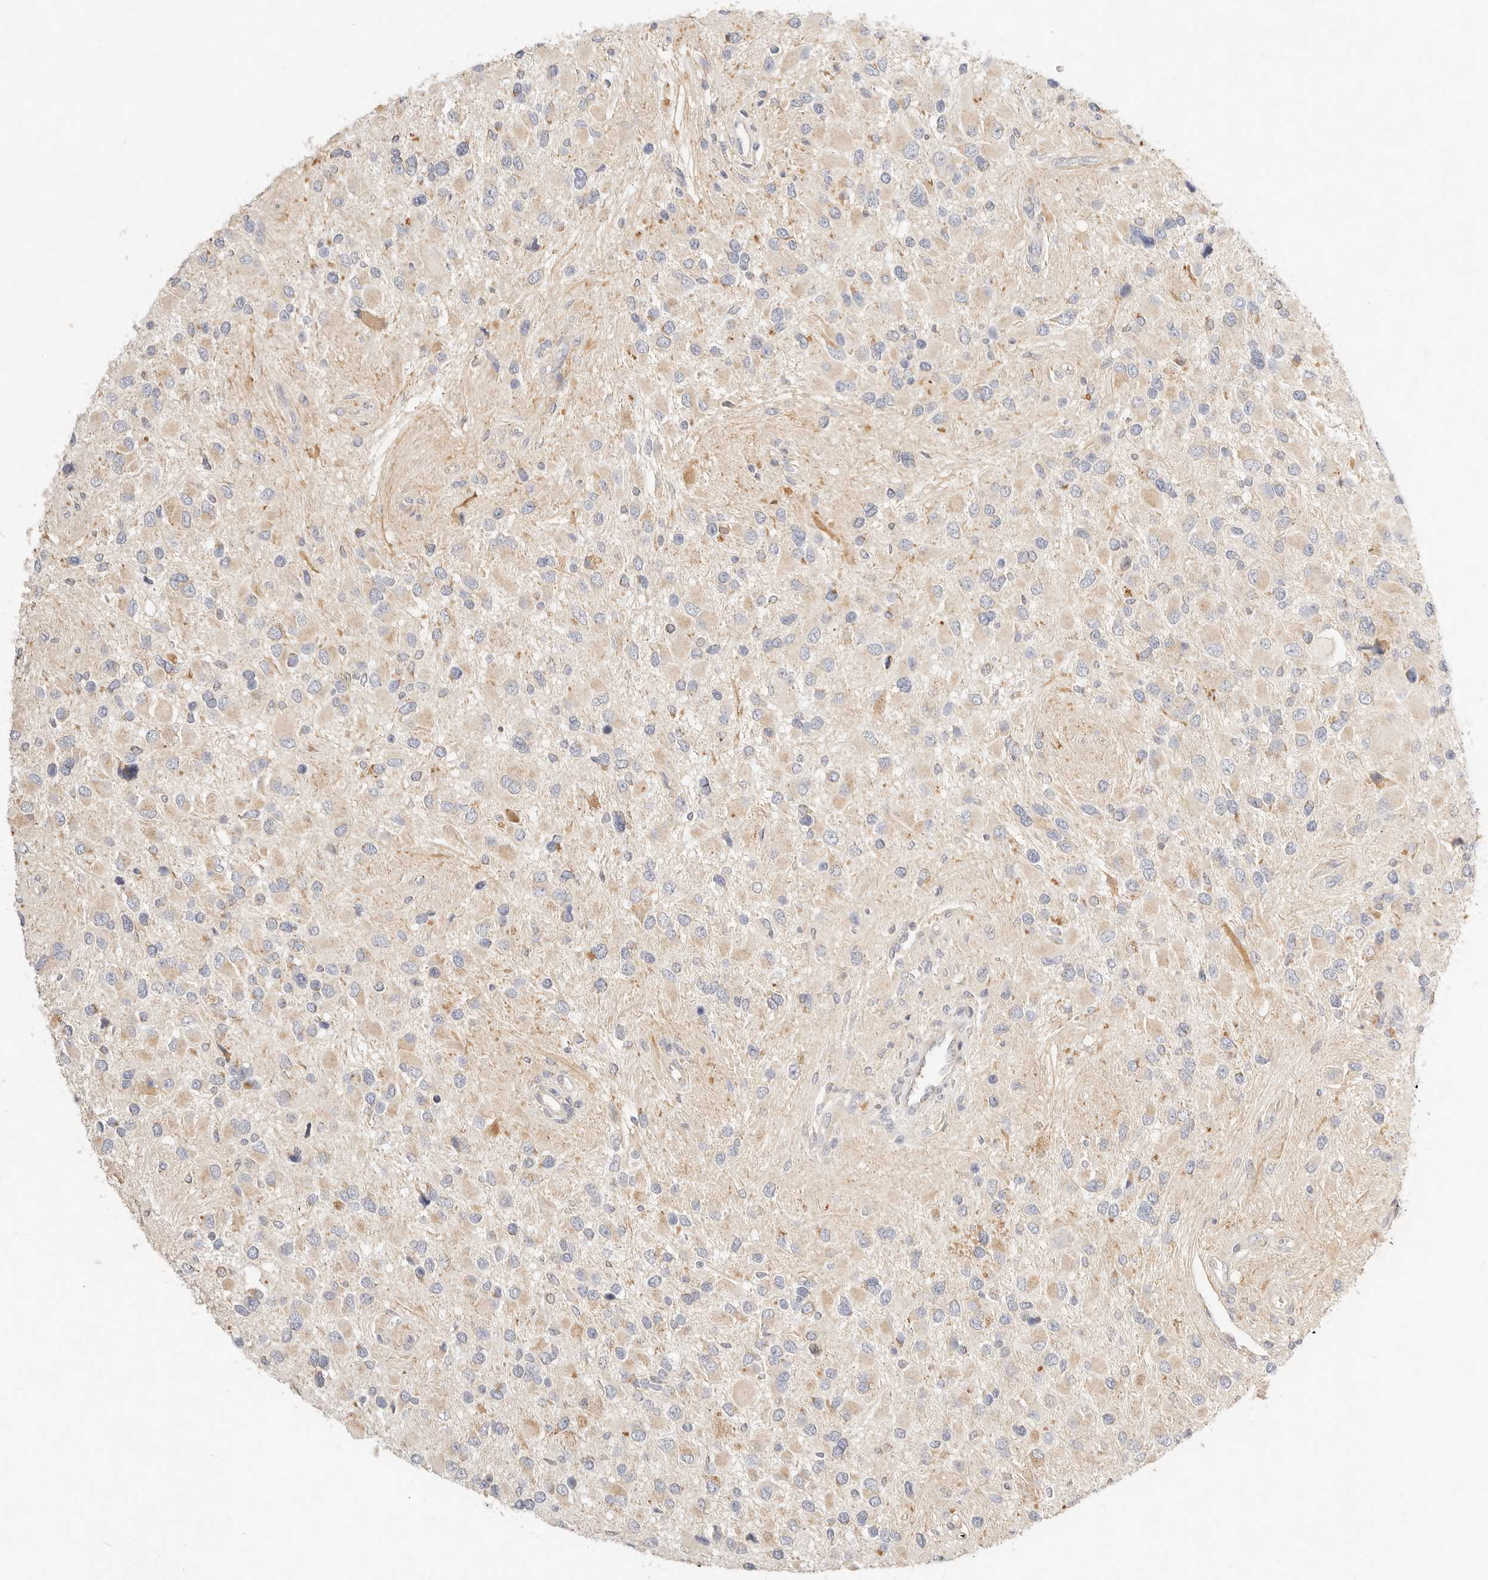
{"staining": {"intensity": "weak", "quantity": "<25%", "location": "cytoplasmic/membranous"}, "tissue": "glioma", "cell_type": "Tumor cells", "image_type": "cancer", "snomed": [{"axis": "morphology", "description": "Glioma, malignant, High grade"}, {"axis": "topography", "description": "Brain"}], "caption": "There is no significant expression in tumor cells of malignant glioma (high-grade). (DAB (3,3'-diaminobenzidine) immunohistochemistry (IHC) visualized using brightfield microscopy, high magnification).", "gene": "ACOX1", "patient": {"sex": "male", "age": 53}}